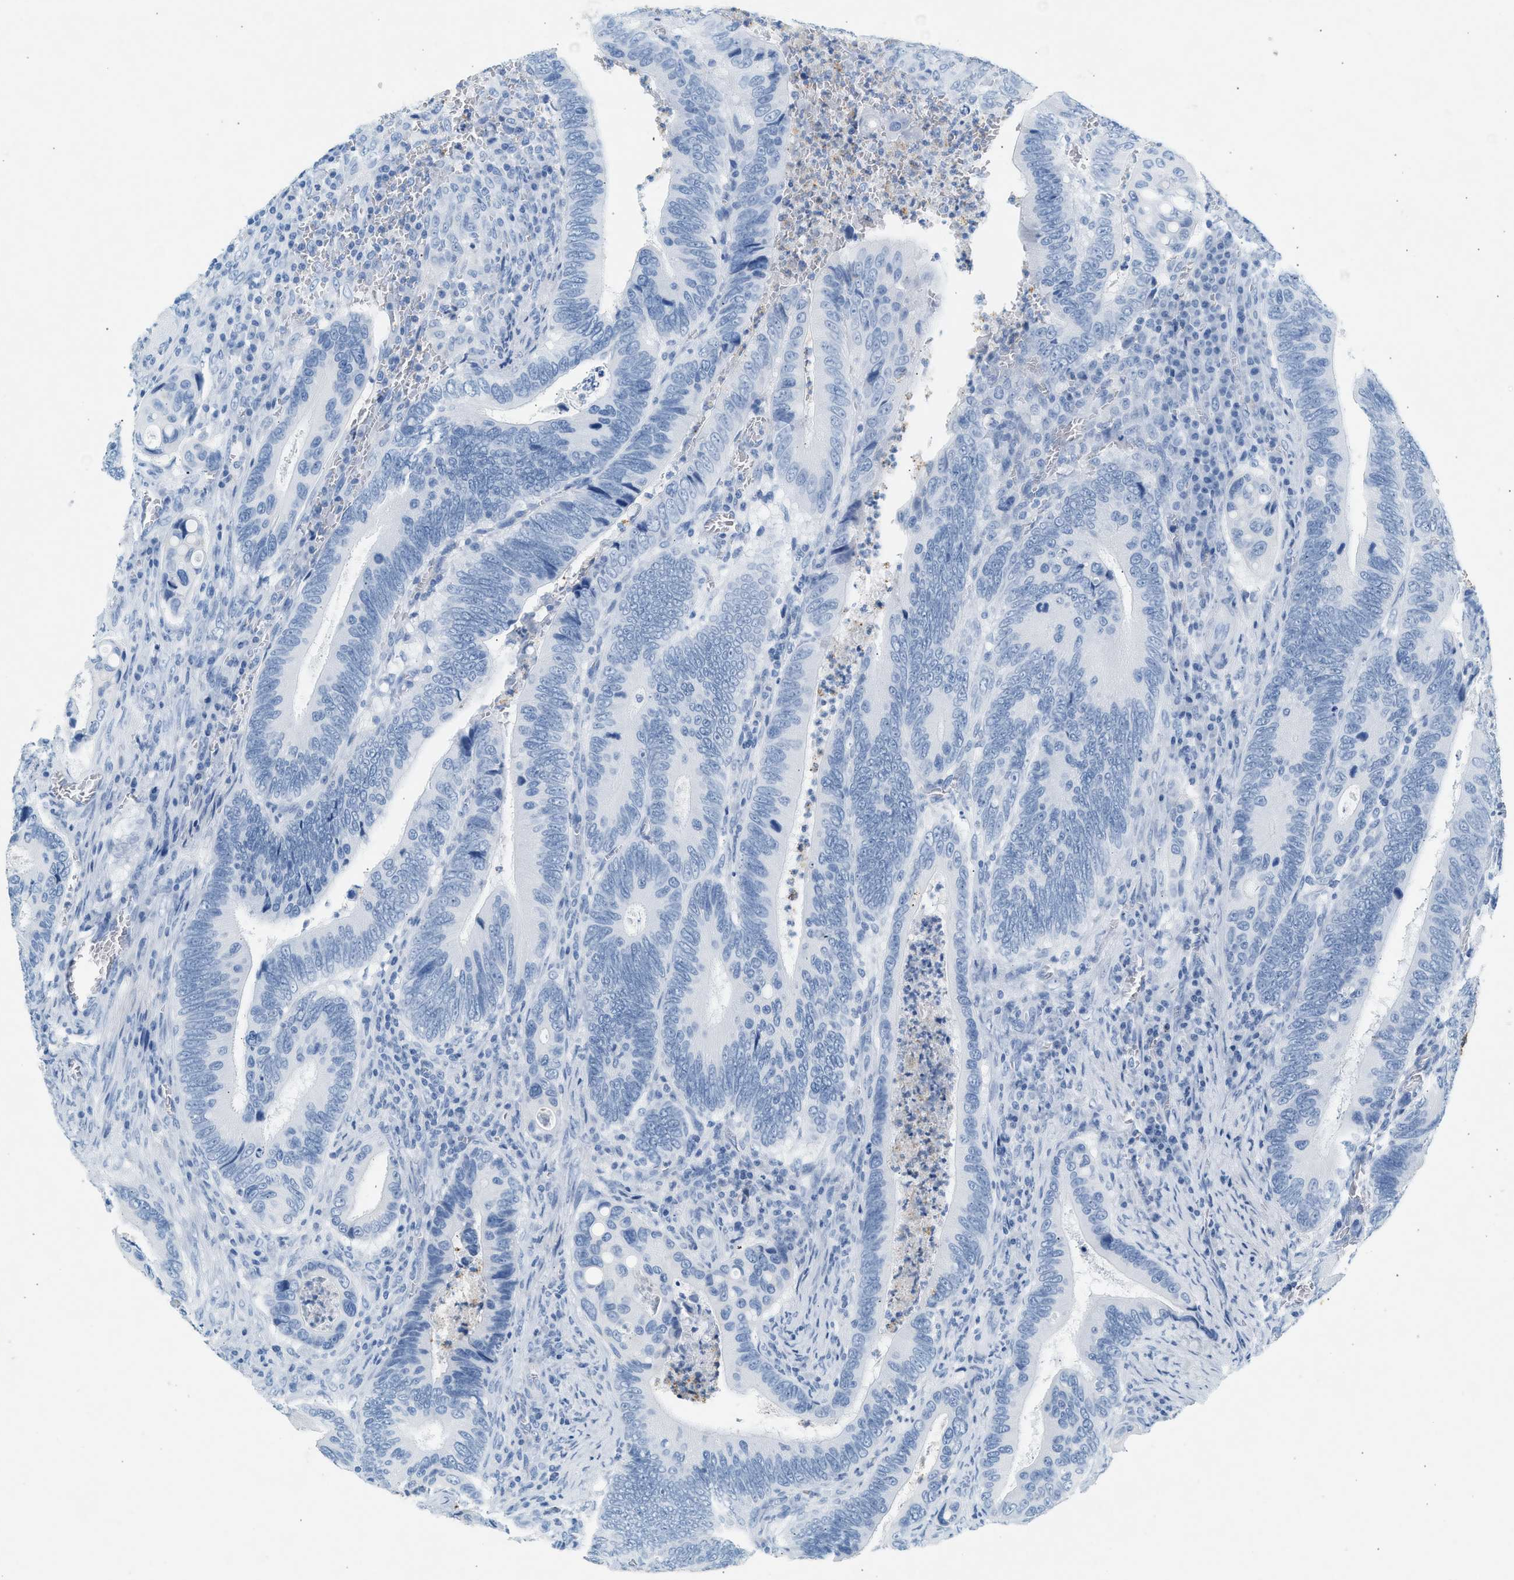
{"staining": {"intensity": "negative", "quantity": "none", "location": "none"}, "tissue": "colorectal cancer", "cell_type": "Tumor cells", "image_type": "cancer", "snomed": [{"axis": "morphology", "description": "Inflammation, NOS"}, {"axis": "morphology", "description": "Adenocarcinoma, NOS"}, {"axis": "topography", "description": "Colon"}], "caption": "An immunohistochemistry (IHC) photomicrograph of colorectal cancer (adenocarcinoma) is shown. There is no staining in tumor cells of colorectal cancer (adenocarcinoma).", "gene": "HHATL", "patient": {"sex": "male", "age": 72}}